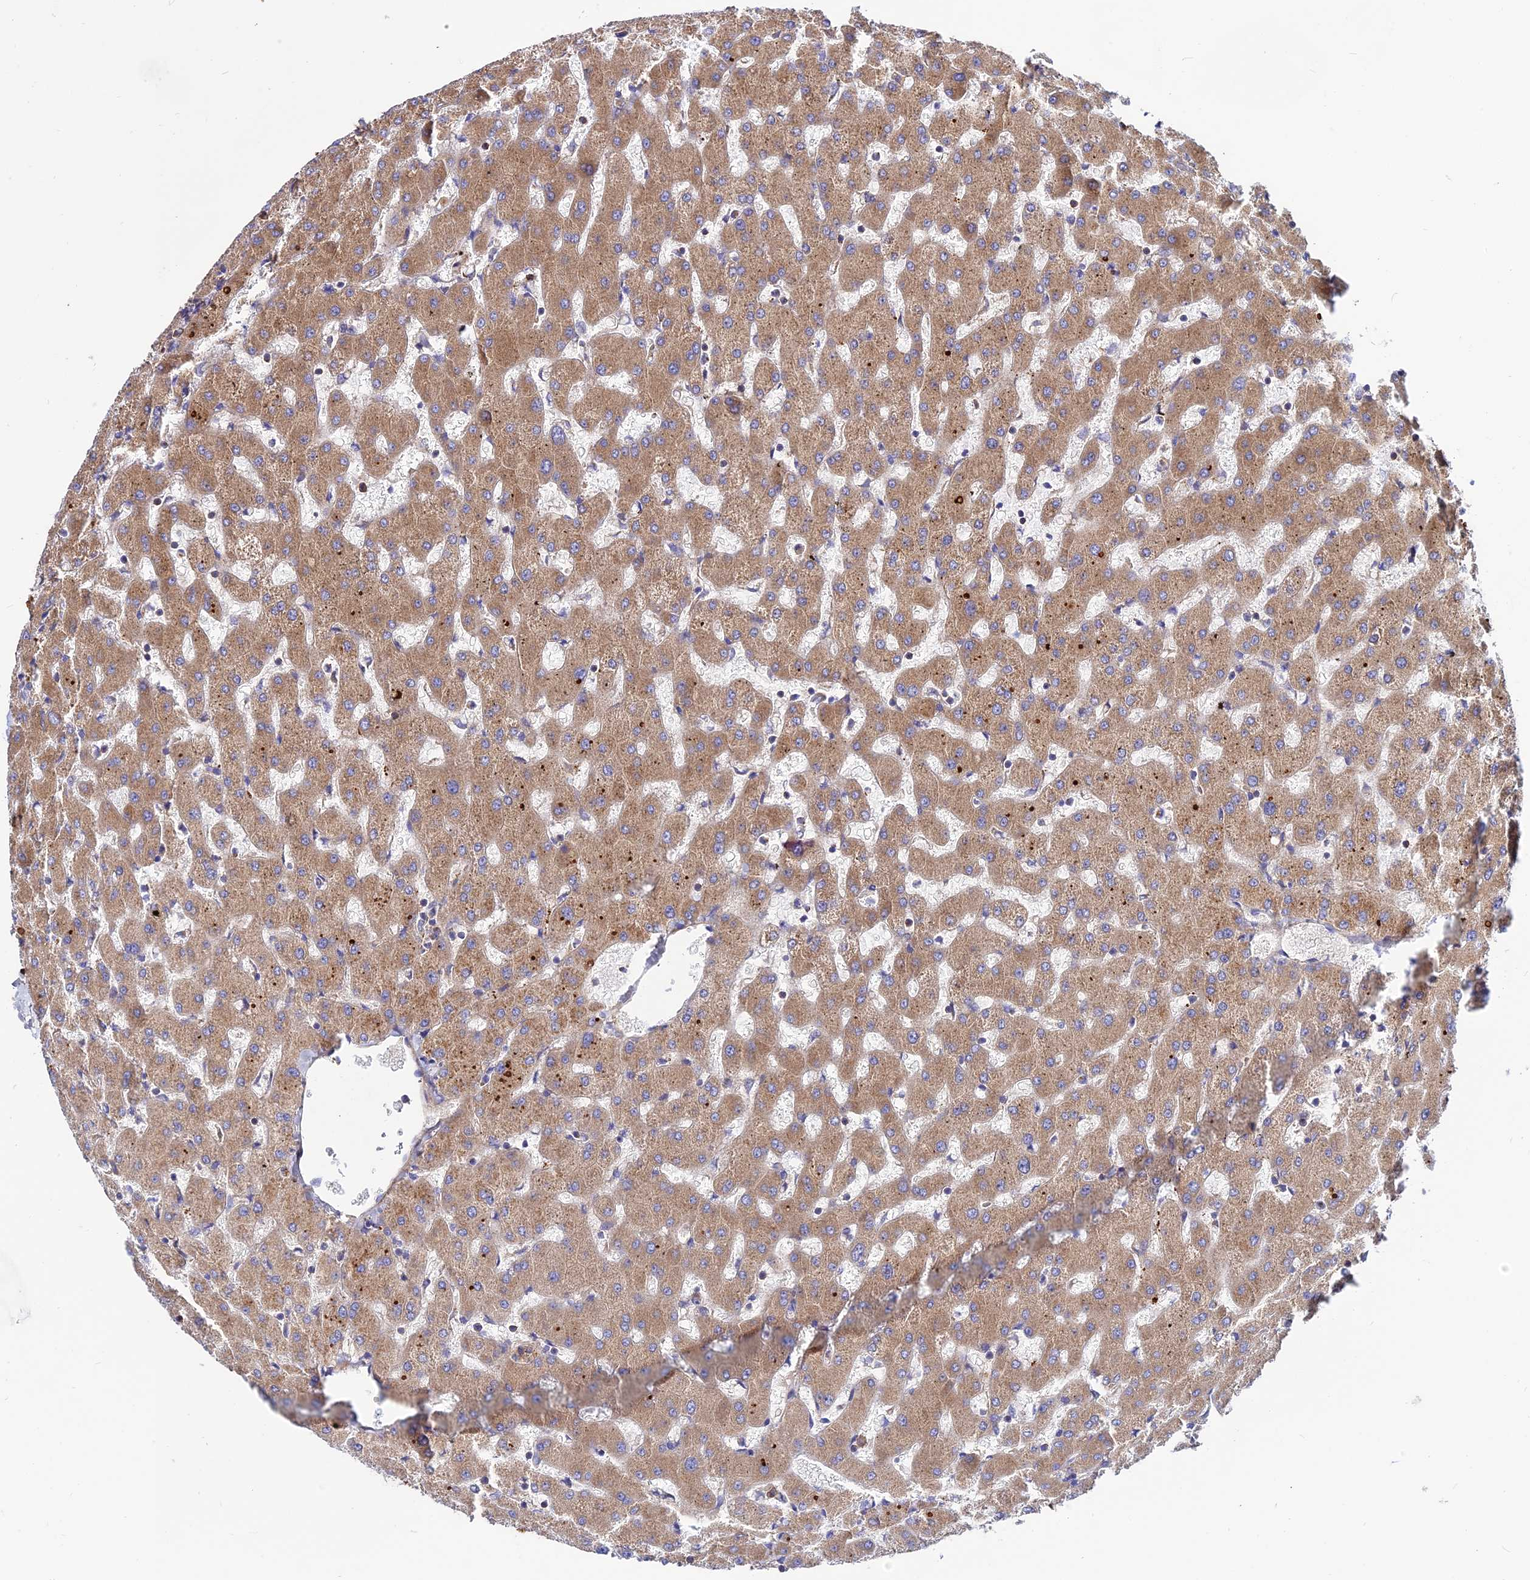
{"staining": {"intensity": "negative", "quantity": "none", "location": "none"}, "tissue": "liver", "cell_type": "Cholangiocytes", "image_type": "normal", "snomed": [{"axis": "morphology", "description": "Normal tissue, NOS"}, {"axis": "topography", "description": "Liver"}], "caption": "This is an immunohistochemistry photomicrograph of benign liver. There is no positivity in cholangiocytes.", "gene": "PYM1", "patient": {"sex": "female", "age": 63}}